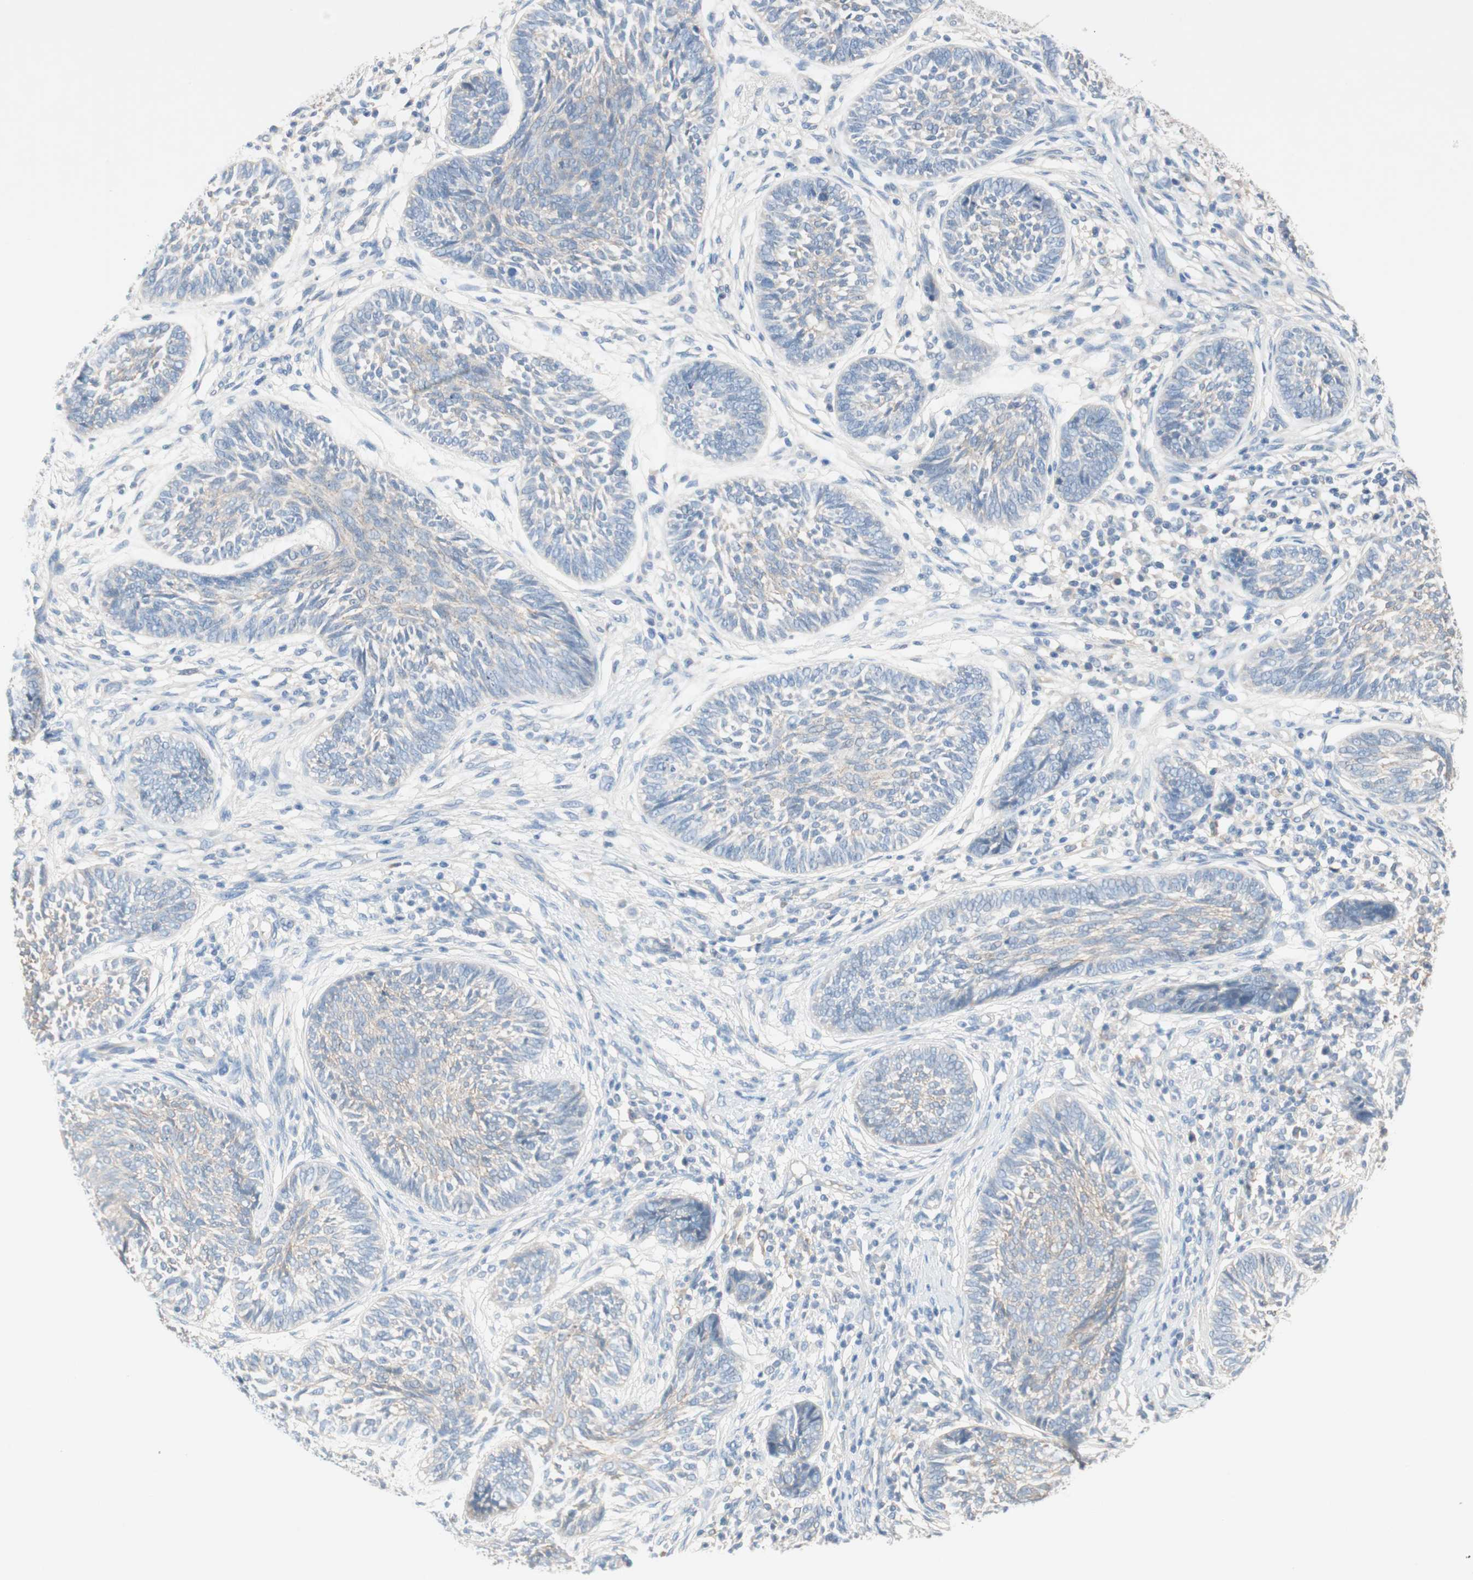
{"staining": {"intensity": "negative", "quantity": "none", "location": "none"}, "tissue": "skin cancer", "cell_type": "Tumor cells", "image_type": "cancer", "snomed": [{"axis": "morphology", "description": "Papilloma, NOS"}, {"axis": "morphology", "description": "Basal cell carcinoma"}, {"axis": "topography", "description": "Skin"}], "caption": "This is an immunohistochemistry (IHC) micrograph of basal cell carcinoma (skin). There is no positivity in tumor cells.", "gene": "GLUL", "patient": {"sex": "male", "age": 87}}